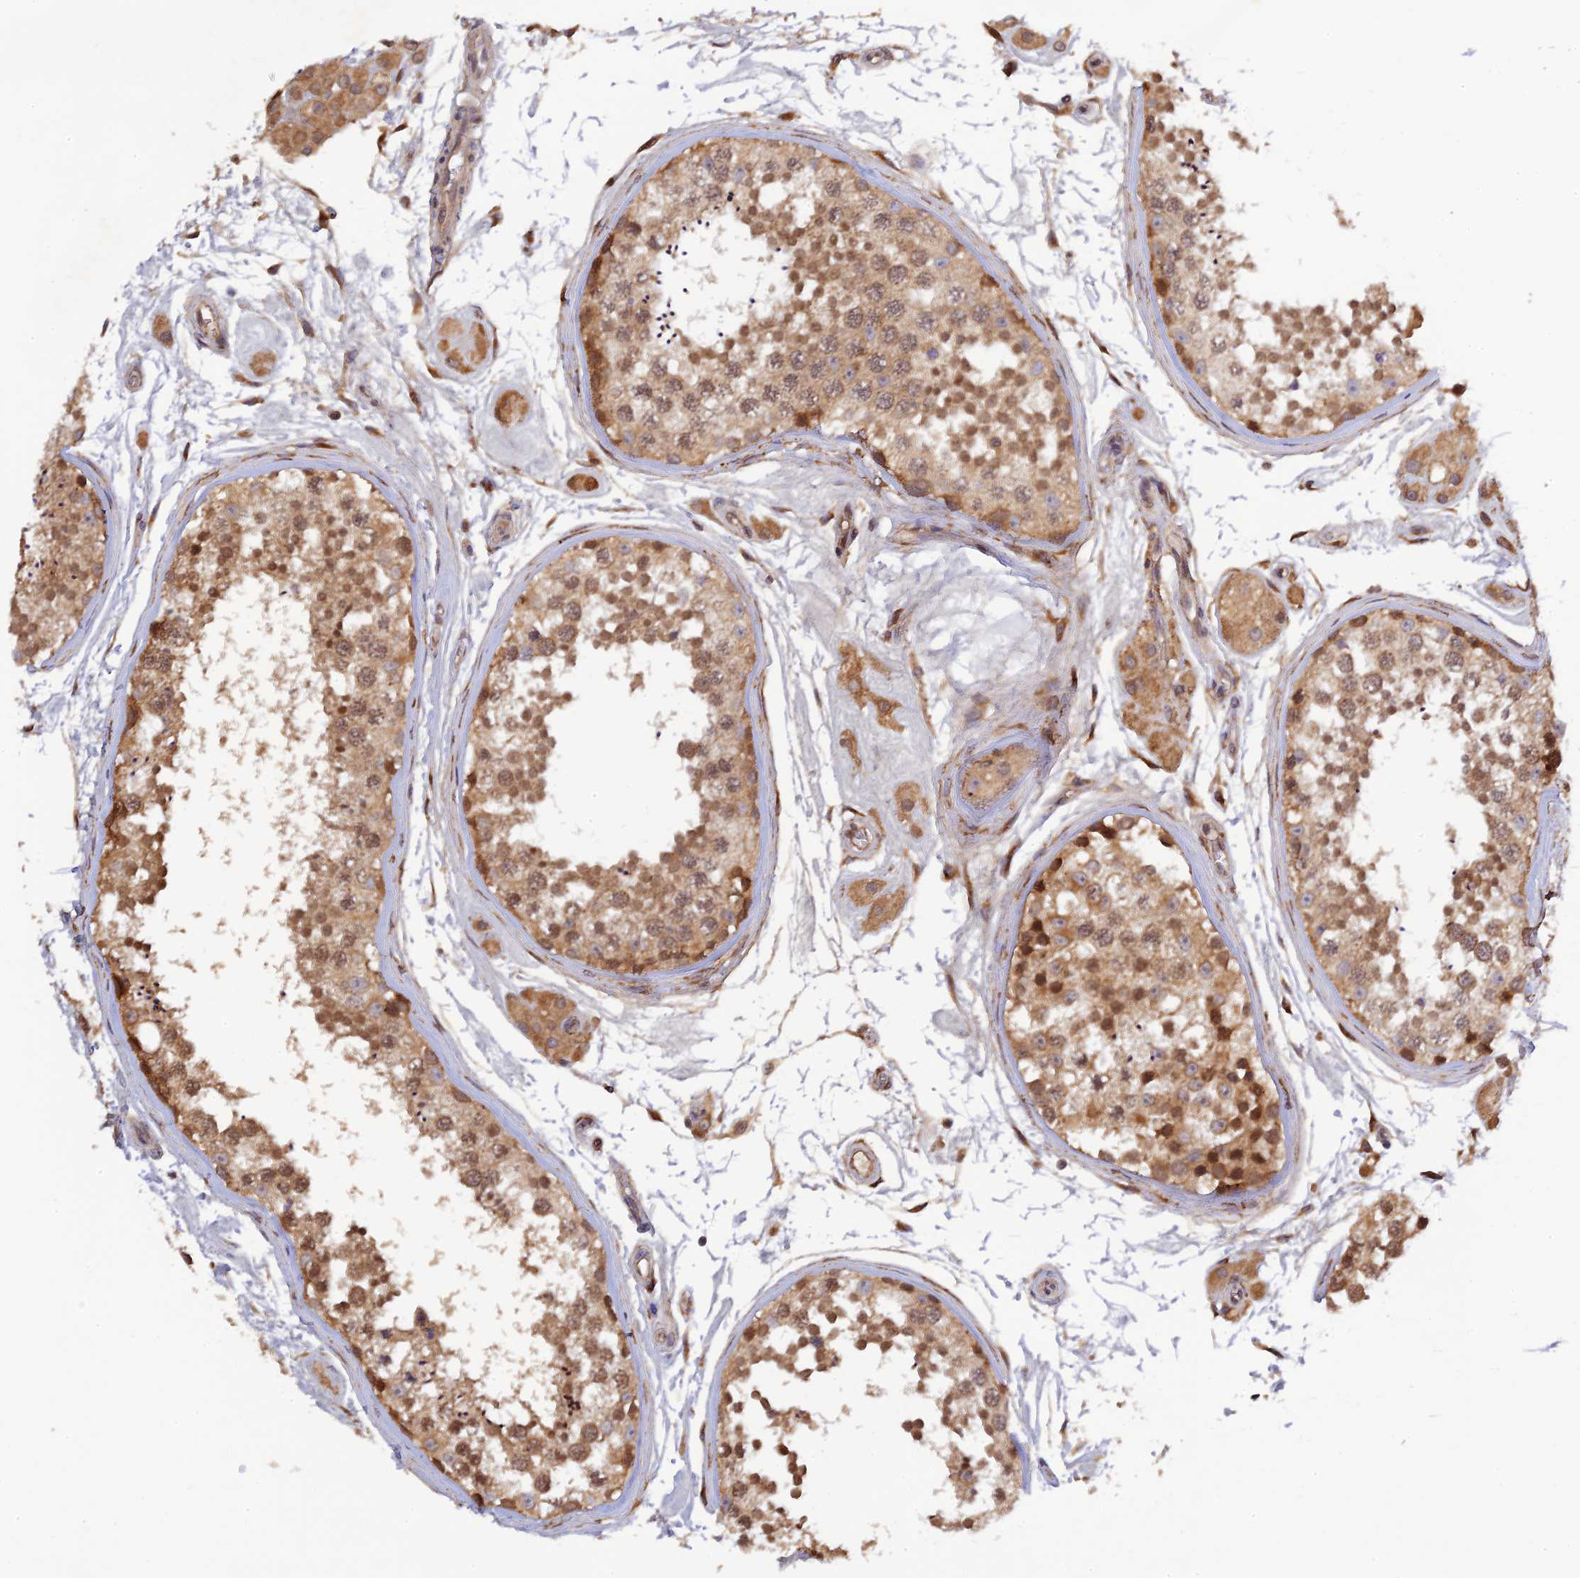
{"staining": {"intensity": "moderate", "quantity": ">75%", "location": "cytoplasmic/membranous,nuclear"}, "tissue": "testis", "cell_type": "Cells in seminiferous ducts", "image_type": "normal", "snomed": [{"axis": "morphology", "description": "Normal tissue, NOS"}, {"axis": "topography", "description": "Testis"}], "caption": "Immunohistochemical staining of benign human testis demonstrates medium levels of moderate cytoplasmic/membranous,nuclear staining in approximately >75% of cells in seminiferous ducts. The protein is shown in brown color, while the nuclei are stained blue.", "gene": "P3H3", "patient": {"sex": "male", "age": 56}}